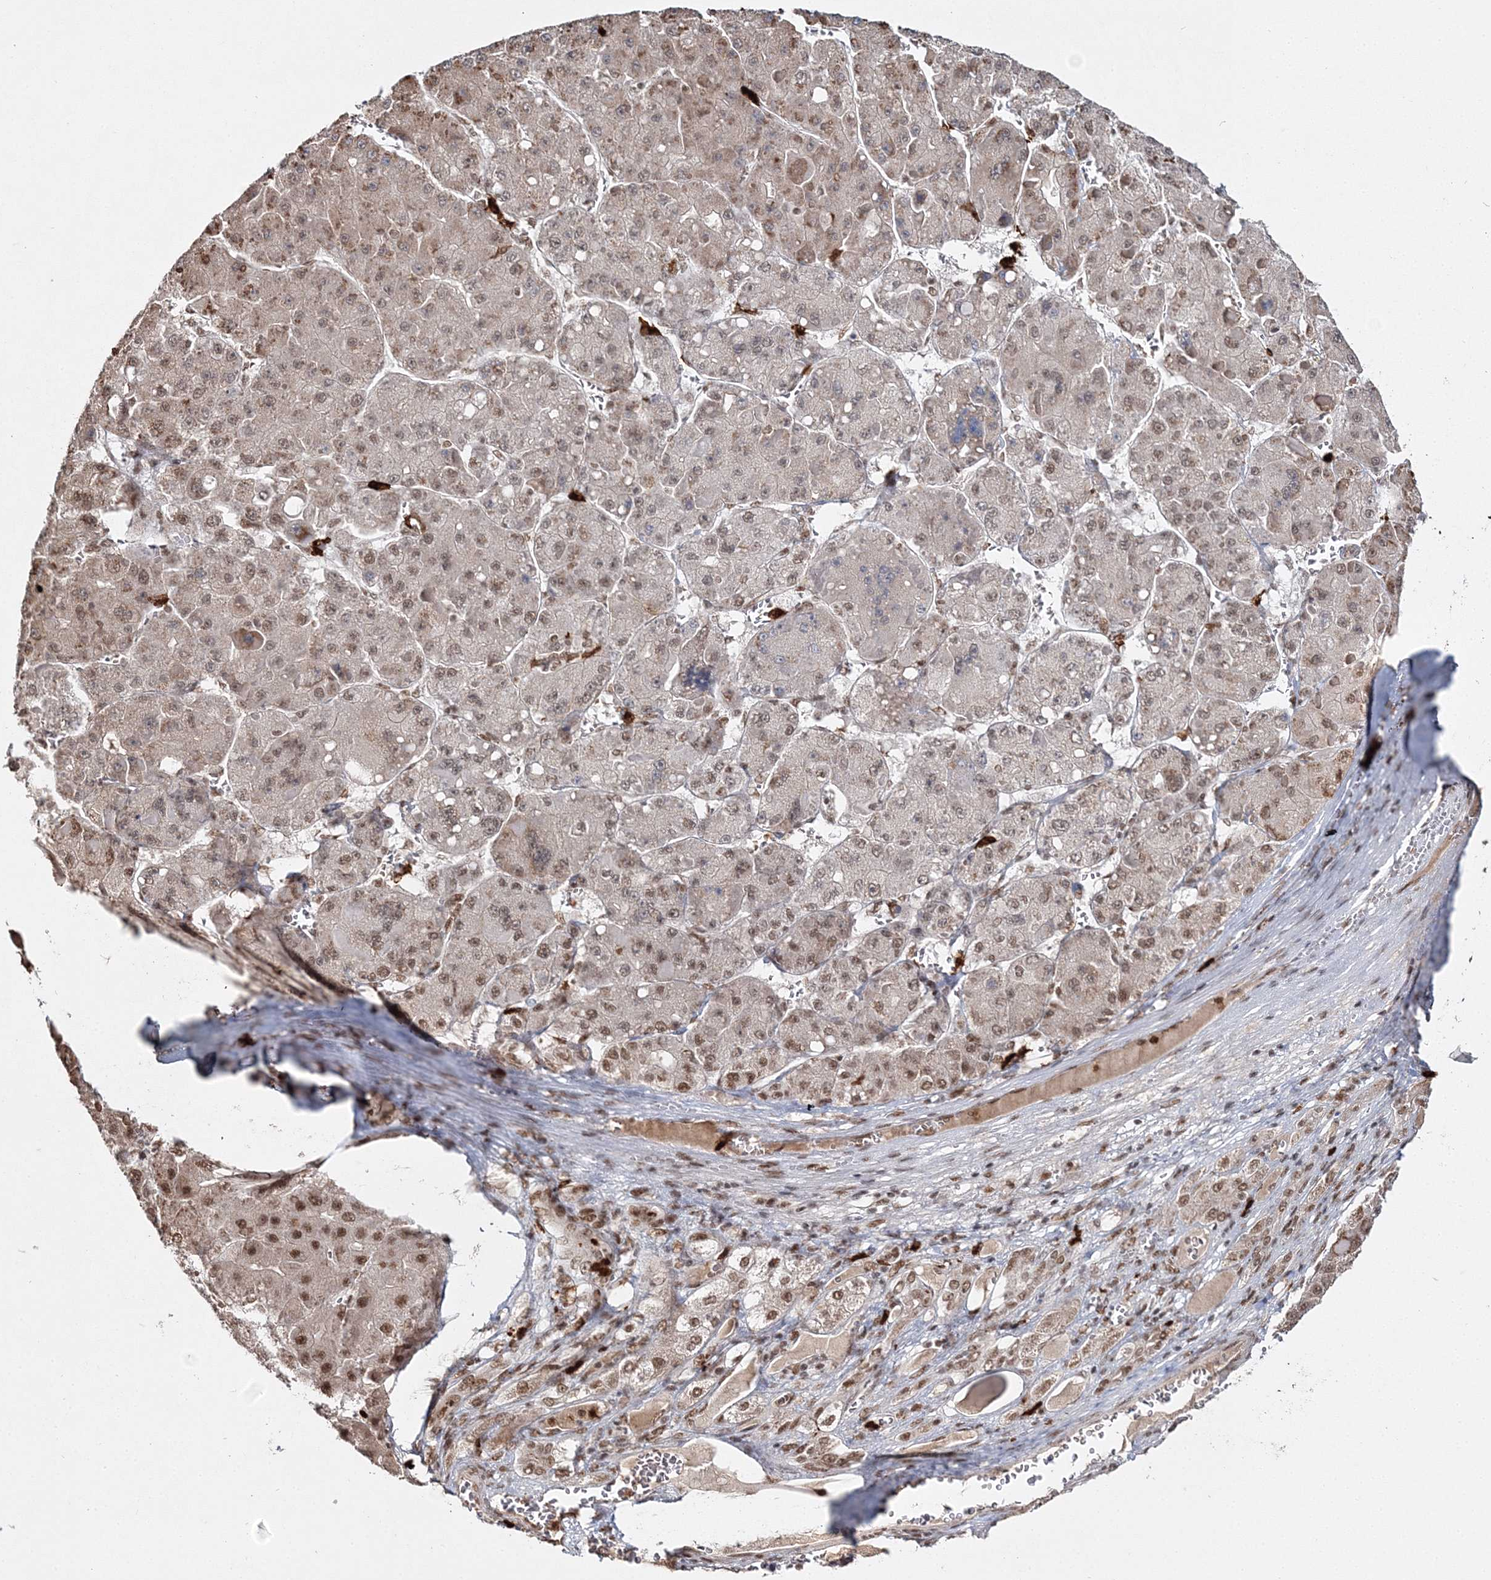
{"staining": {"intensity": "moderate", "quantity": ">75%", "location": "nuclear"}, "tissue": "liver cancer", "cell_type": "Tumor cells", "image_type": "cancer", "snomed": [{"axis": "morphology", "description": "Carcinoma, Hepatocellular, NOS"}, {"axis": "topography", "description": "Liver"}], "caption": "Human liver cancer stained for a protein (brown) demonstrates moderate nuclear positive expression in approximately >75% of tumor cells.", "gene": "QRICH1", "patient": {"sex": "female", "age": 73}}